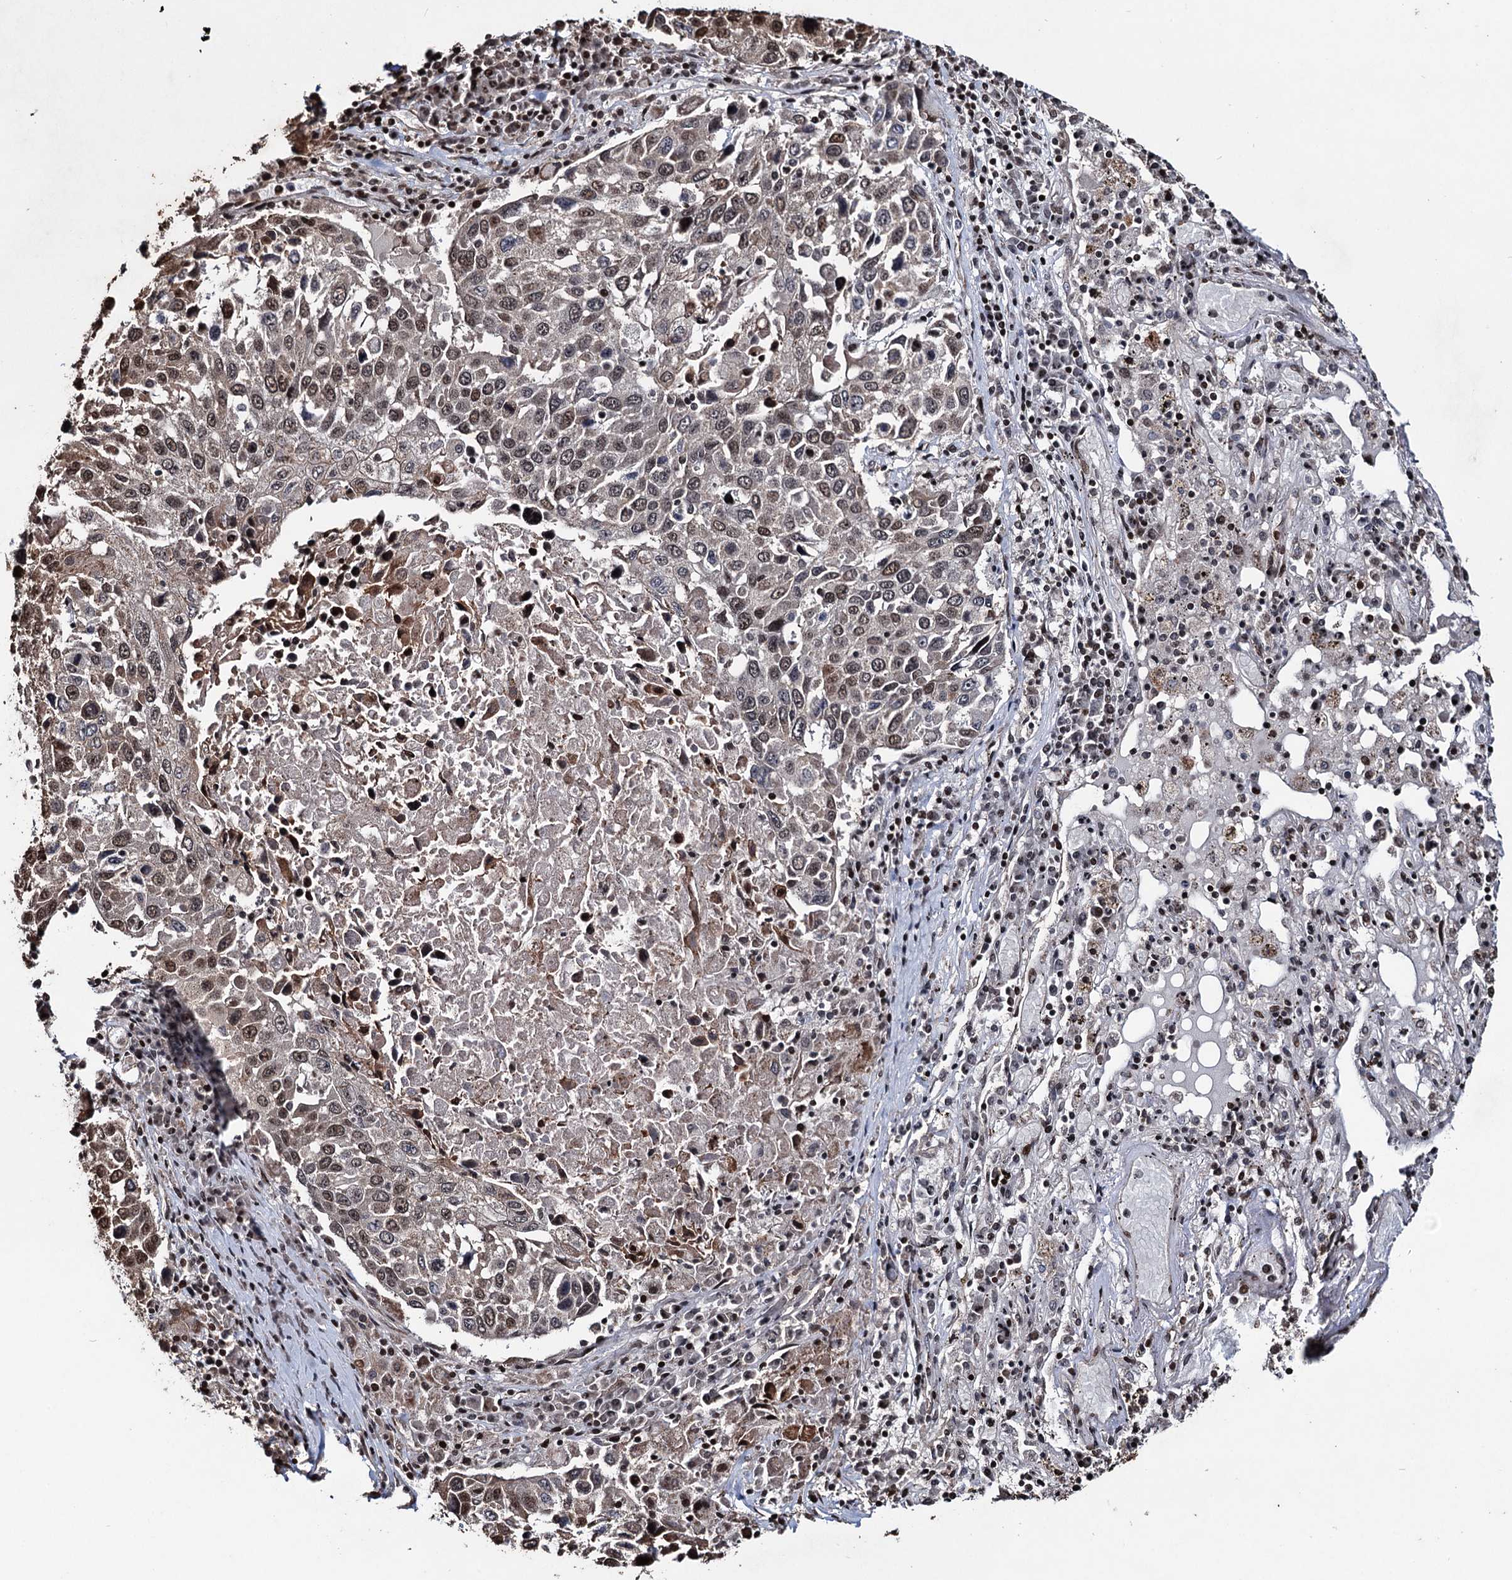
{"staining": {"intensity": "moderate", "quantity": "<25%", "location": "nuclear"}, "tissue": "lung cancer", "cell_type": "Tumor cells", "image_type": "cancer", "snomed": [{"axis": "morphology", "description": "Squamous cell carcinoma, NOS"}, {"axis": "topography", "description": "Lung"}], "caption": "Immunohistochemistry image of human lung cancer stained for a protein (brown), which exhibits low levels of moderate nuclear expression in approximately <25% of tumor cells.", "gene": "EYA4", "patient": {"sex": "male", "age": 65}}